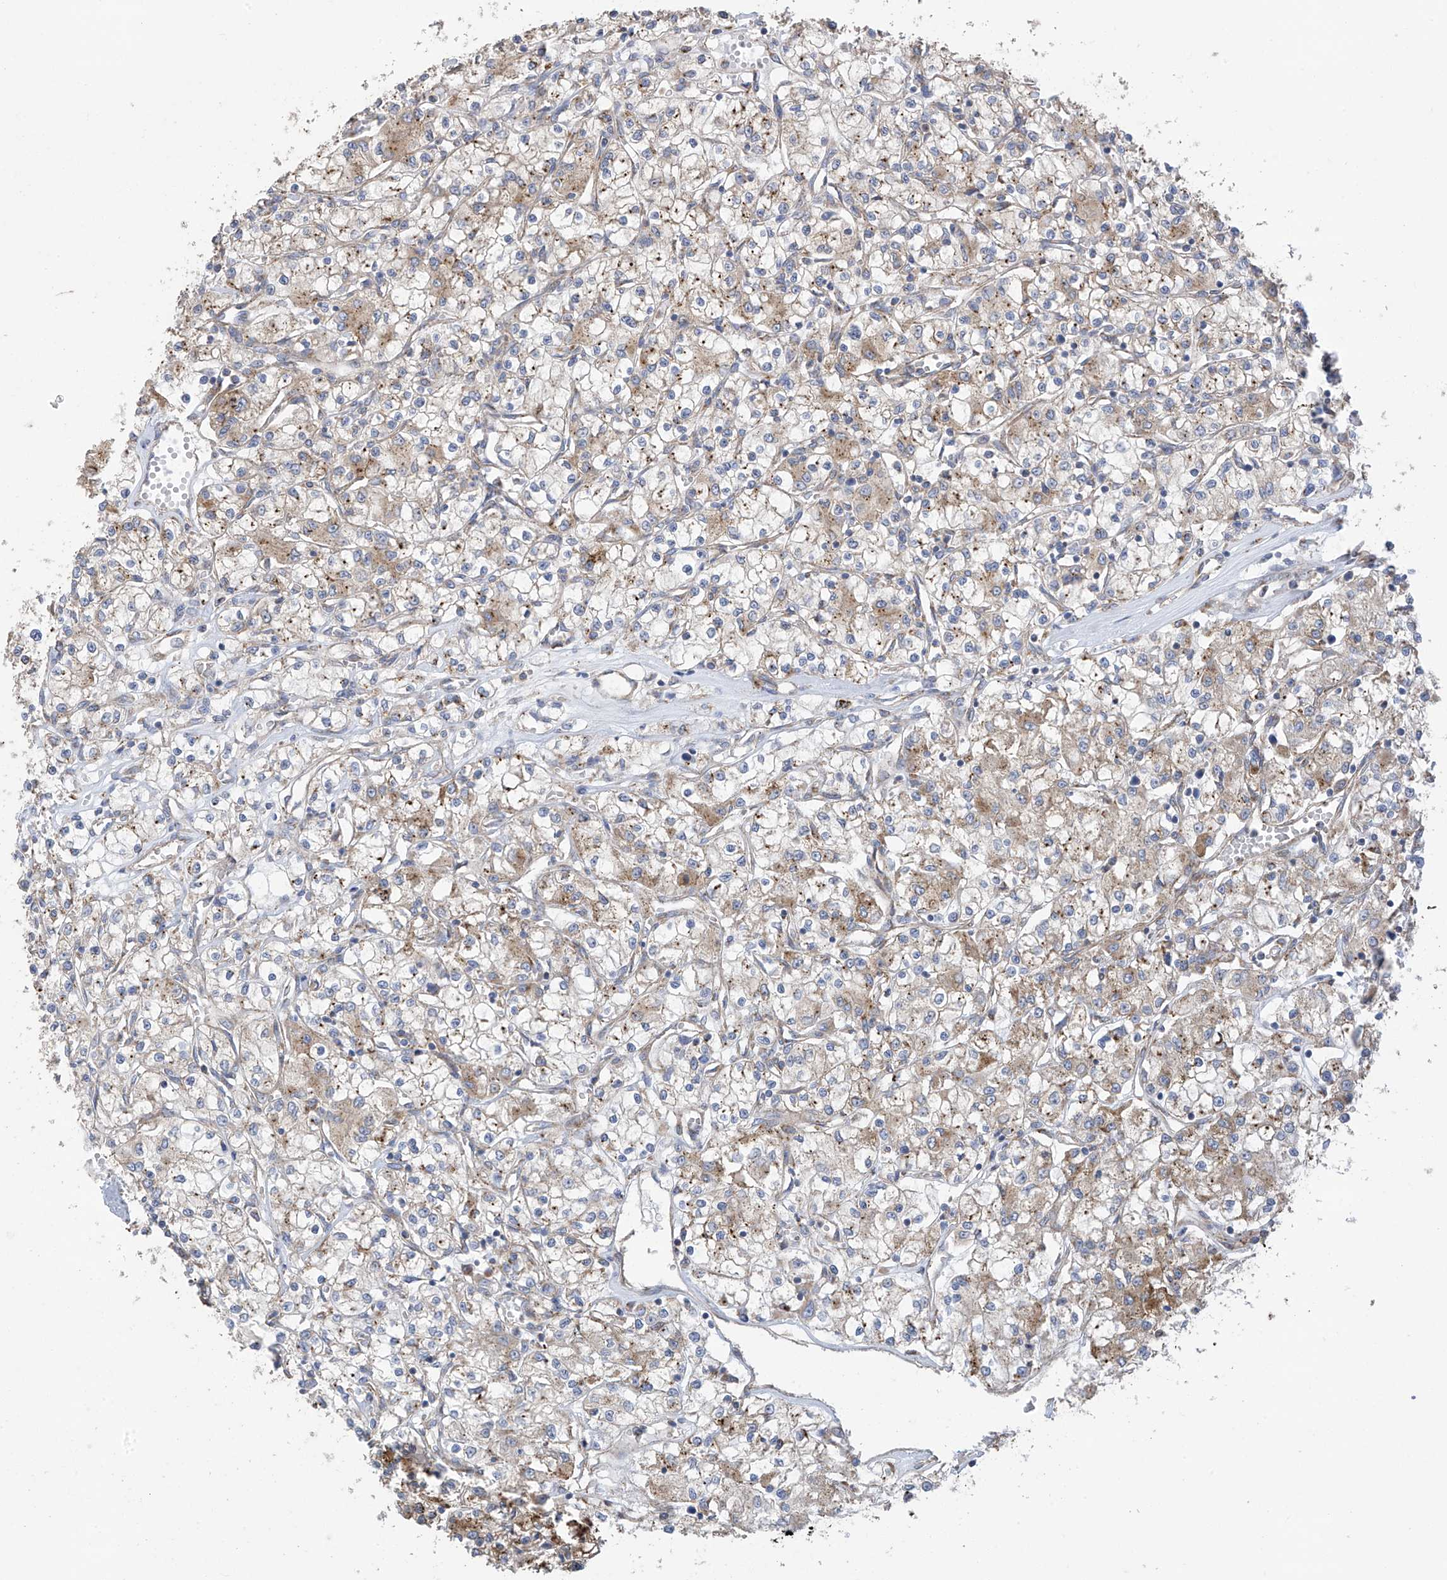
{"staining": {"intensity": "weak", "quantity": "25%-75%", "location": "cytoplasmic/membranous"}, "tissue": "renal cancer", "cell_type": "Tumor cells", "image_type": "cancer", "snomed": [{"axis": "morphology", "description": "Adenocarcinoma, NOS"}, {"axis": "topography", "description": "Kidney"}], "caption": "This is a micrograph of immunohistochemistry (IHC) staining of adenocarcinoma (renal), which shows weak positivity in the cytoplasmic/membranous of tumor cells.", "gene": "ITM2B", "patient": {"sex": "female", "age": 59}}